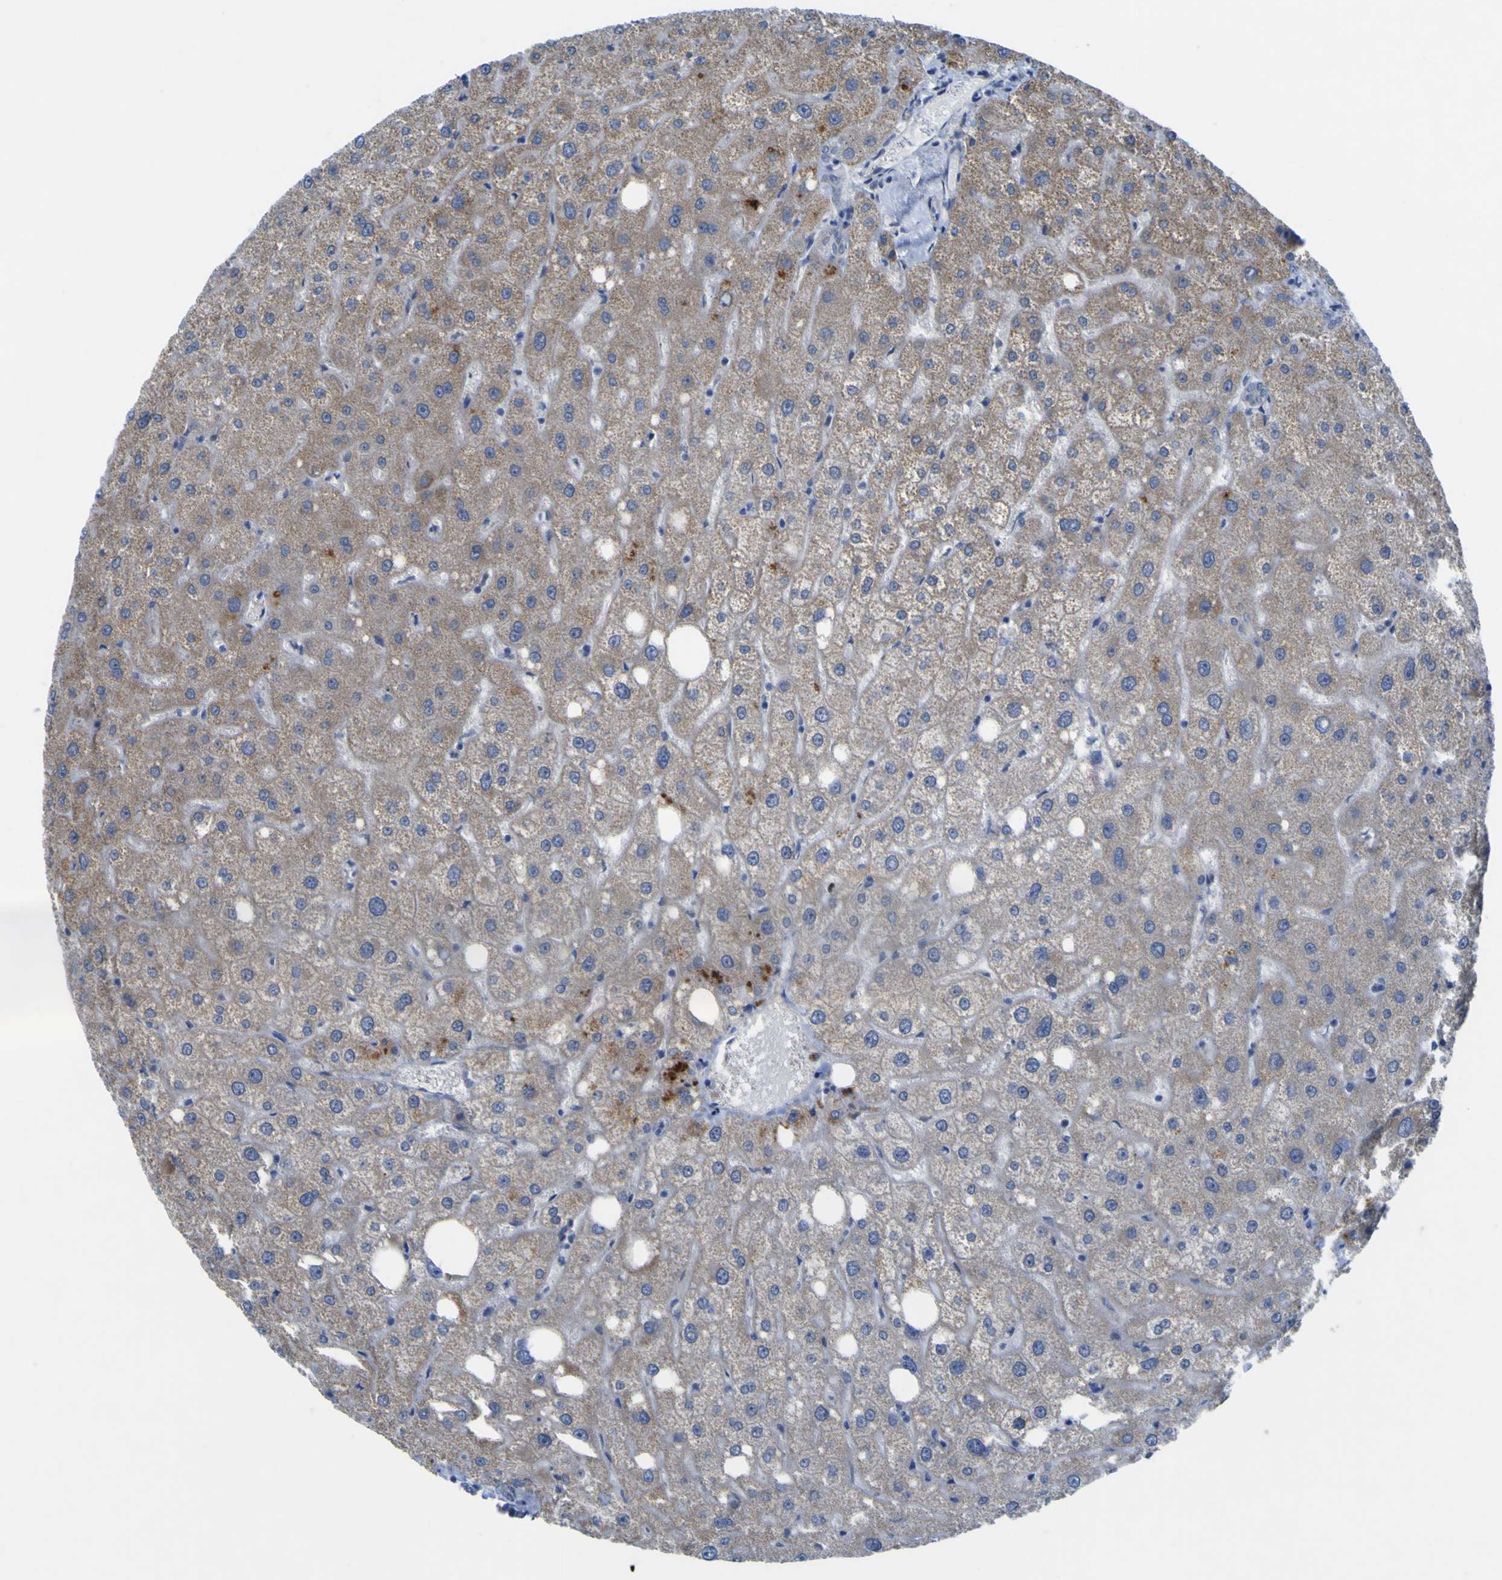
{"staining": {"intensity": "negative", "quantity": "none", "location": "none"}, "tissue": "liver", "cell_type": "Cholangiocytes", "image_type": "normal", "snomed": [{"axis": "morphology", "description": "Normal tissue, NOS"}, {"axis": "topography", "description": "Liver"}], "caption": "Immunohistochemistry histopathology image of benign human liver stained for a protein (brown), which displays no positivity in cholangiocytes. (IHC, brightfield microscopy, high magnification).", "gene": "NAV1", "patient": {"sex": "male", "age": 73}}